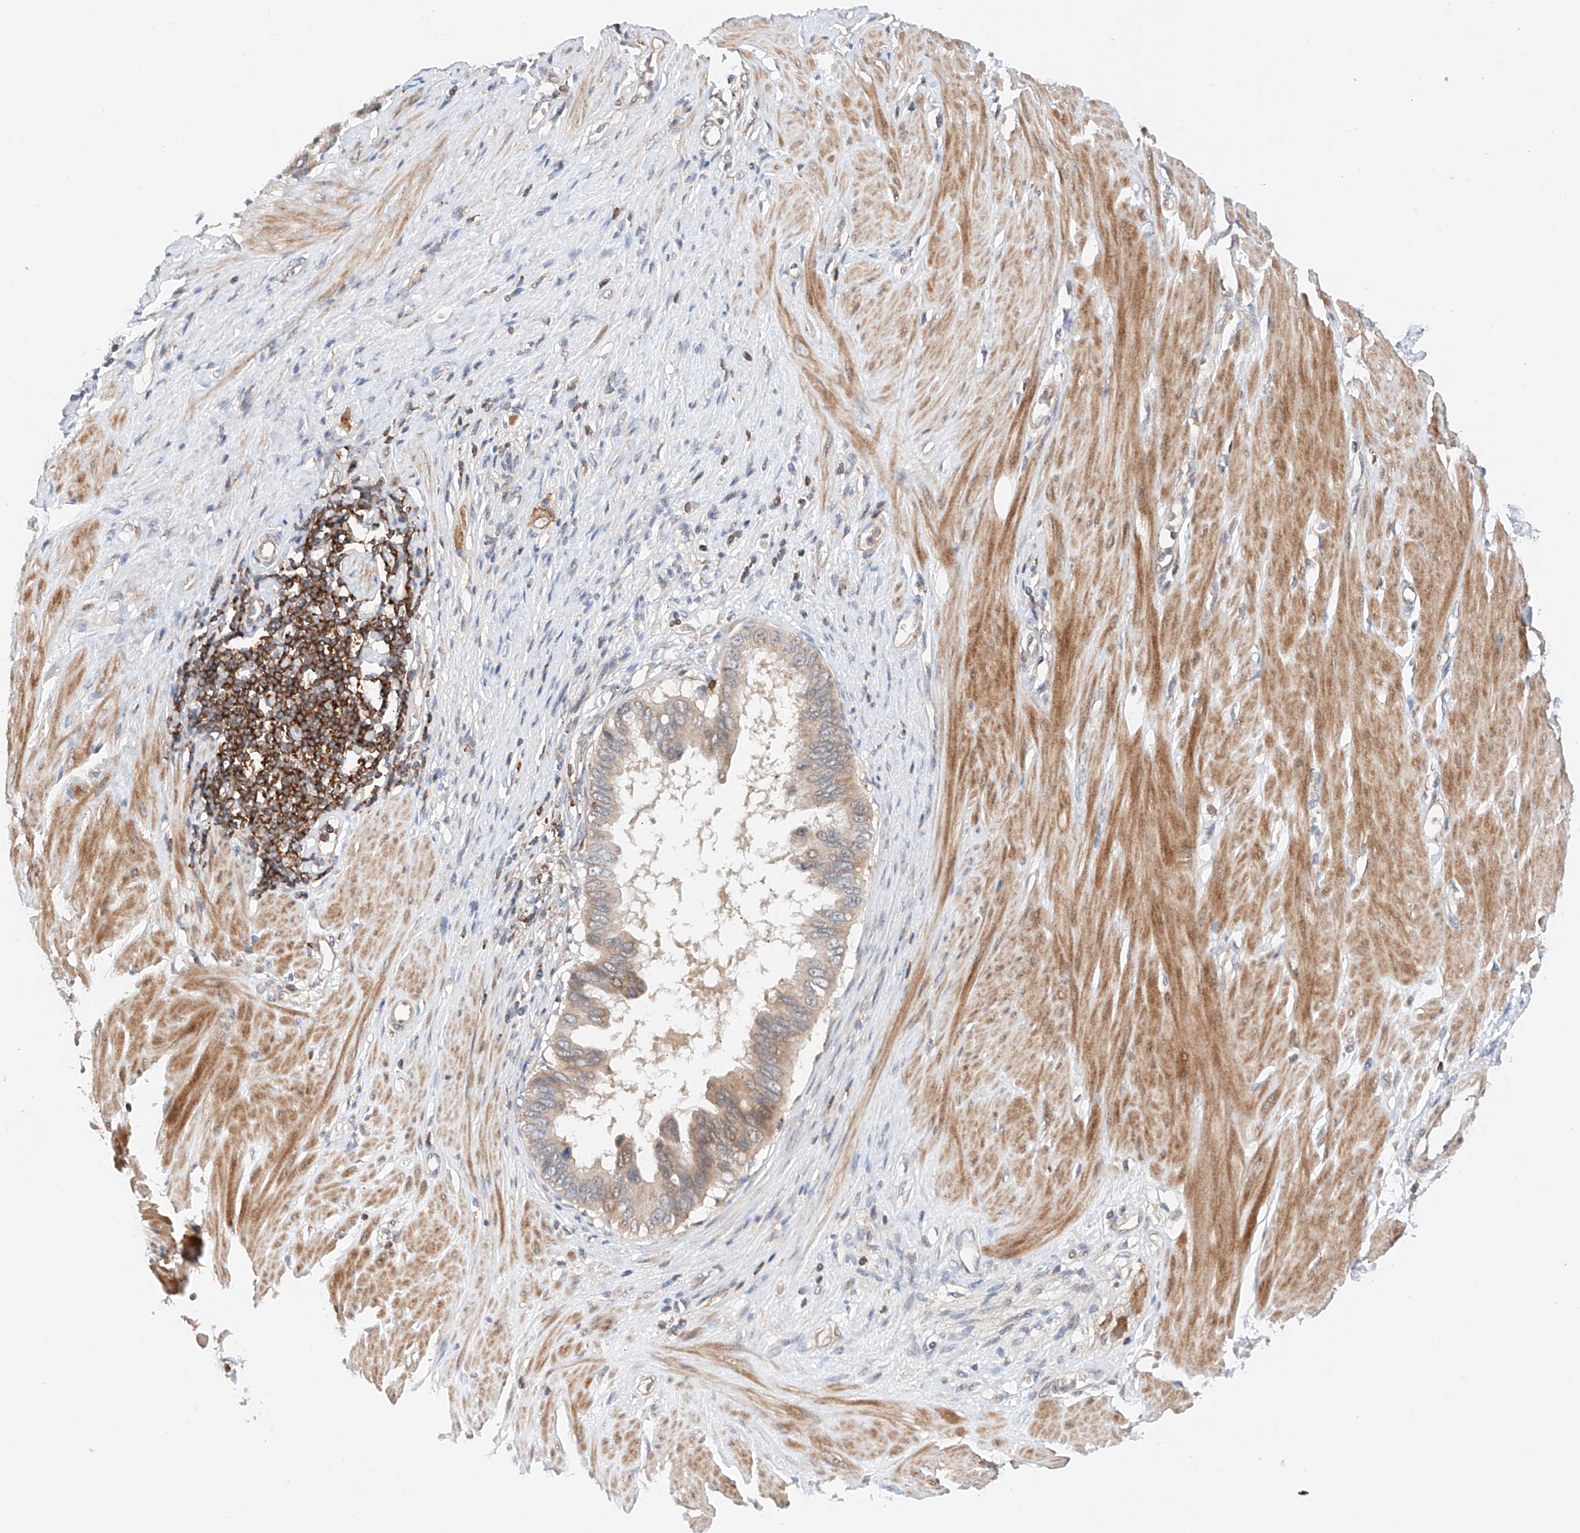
{"staining": {"intensity": "weak", "quantity": ">75%", "location": "cytoplasmic/membranous"}, "tissue": "pancreatic cancer", "cell_type": "Tumor cells", "image_type": "cancer", "snomed": [{"axis": "morphology", "description": "Adenocarcinoma, NOS"}, {"axis": "topography", "description": "Pancreas"}], "caption": "Tumor cells show weak cytoplasmic/membranous staining in approximately >75% of cells in pancreatic cancer. (Brightfield microscopy of DAB IHC at high magnification).", "gene": "MFN2", "patient": {"sex": "female", "age": 56}}